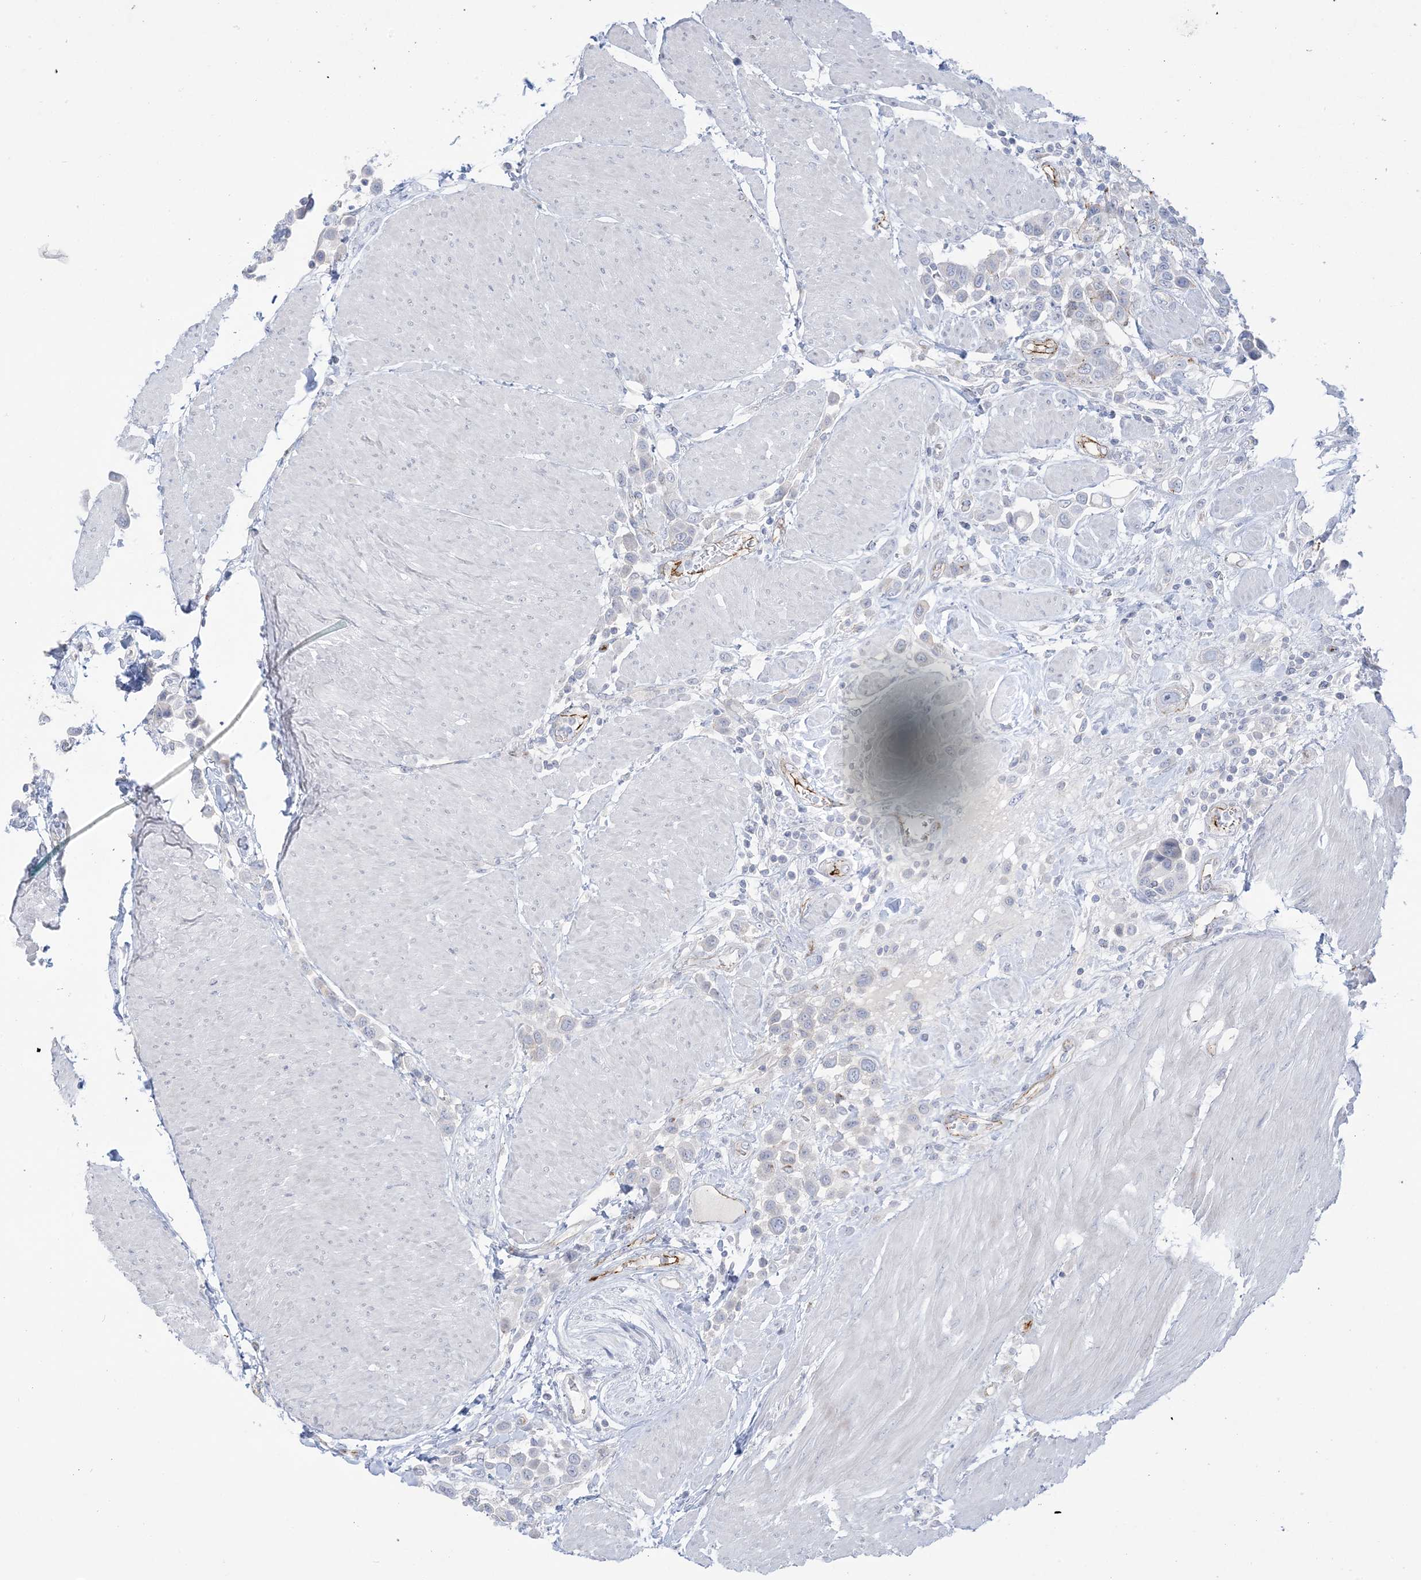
{"staining": {"intensity": "negative", "quantity": "none", "location": "none"}, "tissue": "urothelial cancer", "cell_type": "Tumor cells", "image_type": "cancer", "snomed": [{"axis": "morphology", "description": "Urothelial carcinoma, High grade"}, {"axis": "topography", "description": "Urinary bladder"}], "caption": "IHC photomicrograph of neoplastic tissue: human urothelial carcinoma (high-grade) stained with DAB (3,3'-diaminobenzidine) demonstrates no significant protein staining in tumor cells.", "gene": "B3GNT7", "patient": {"sex": "male", "age": 50}}